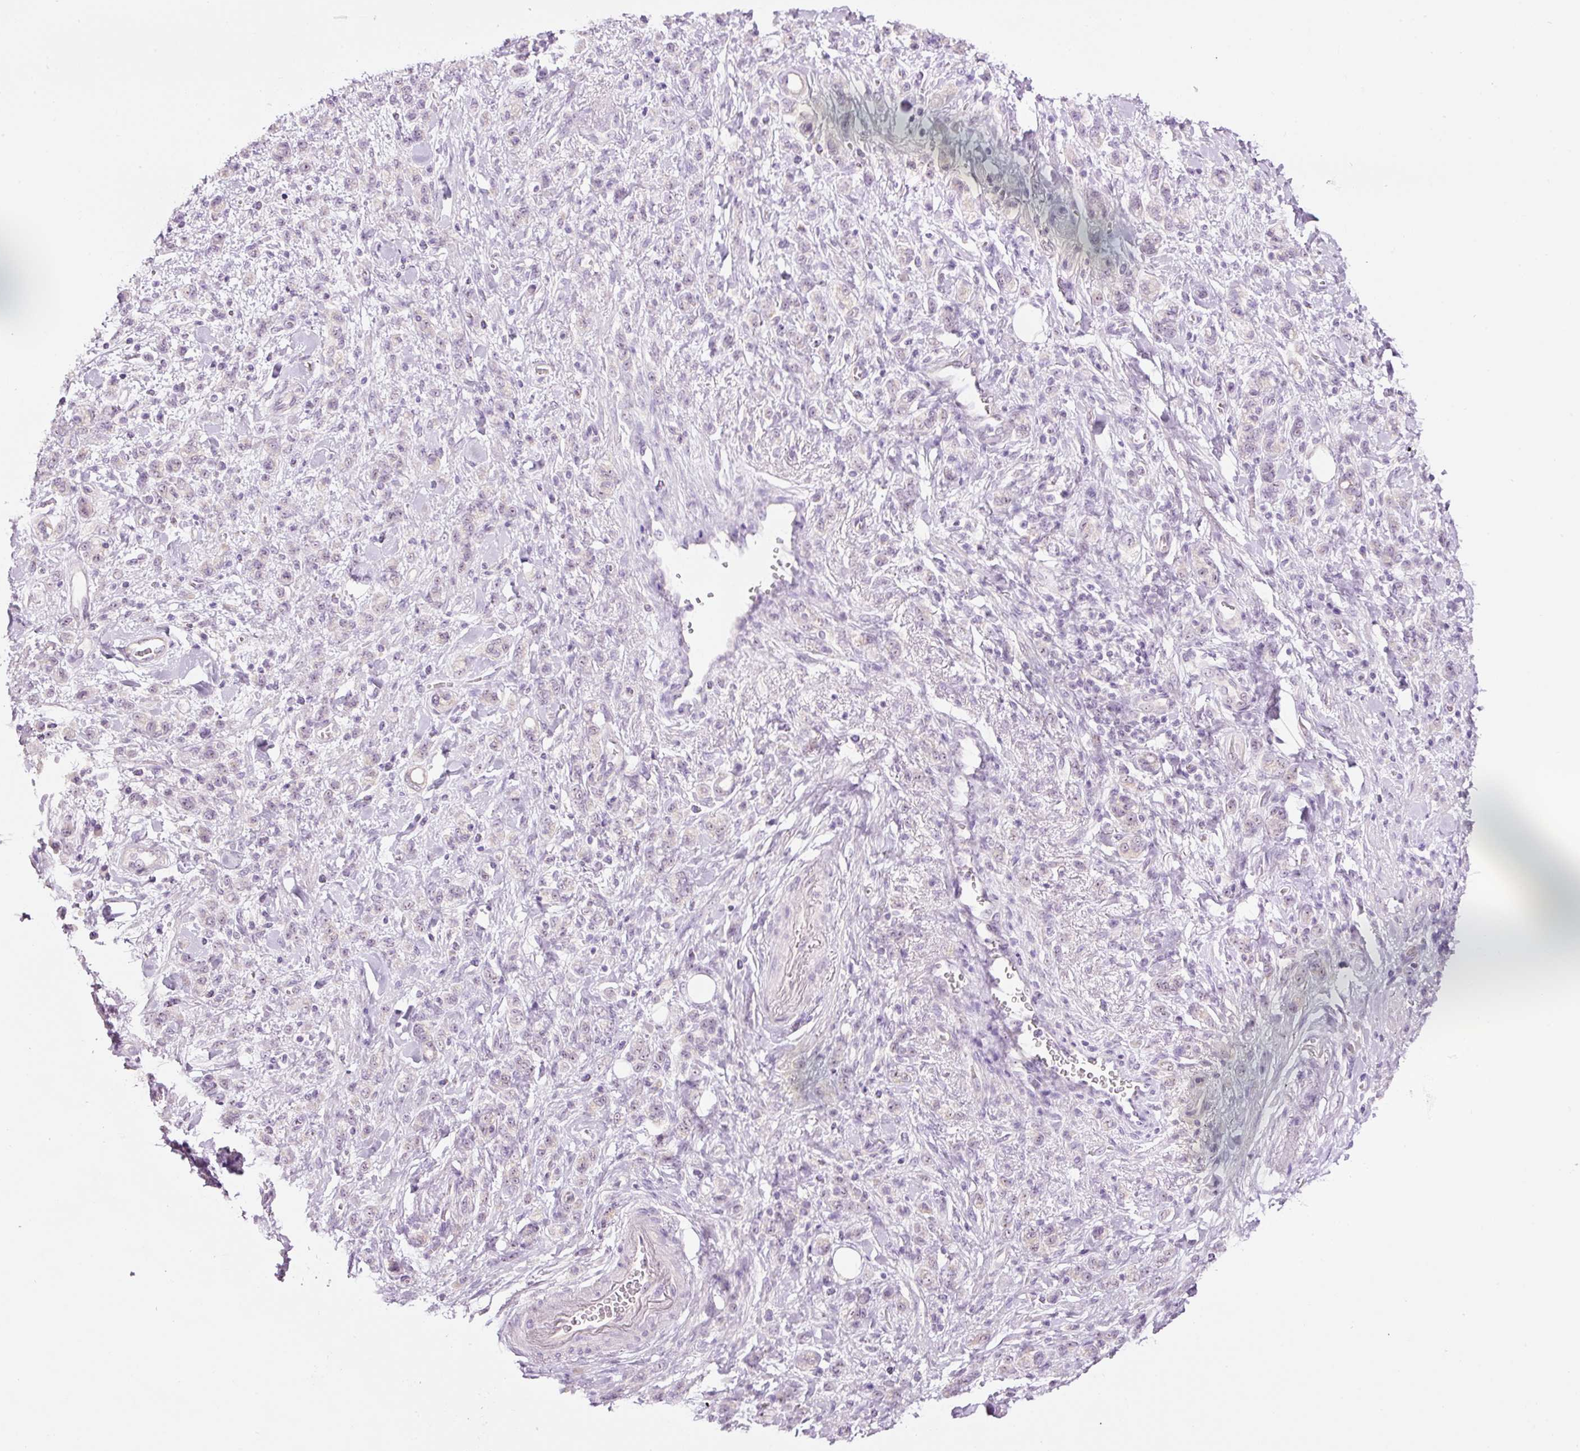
{"staining": {"intensity": "negative", "quantity": "none", "location": "none"}, "tissue": "stomach cancer", "cell_type": "Tumor cells", "image_type": "cancer", "snomed": [{"axis": "morphology", "description": "Adenocarcinoma, NOS"}, {"axis": "topography", "description": "Stomach"}], "caption": "Tumor cells are negative for protein expression in human stomach cancer.", "gene": "GCG", "patient": {"sex": "male", "age": 77}}